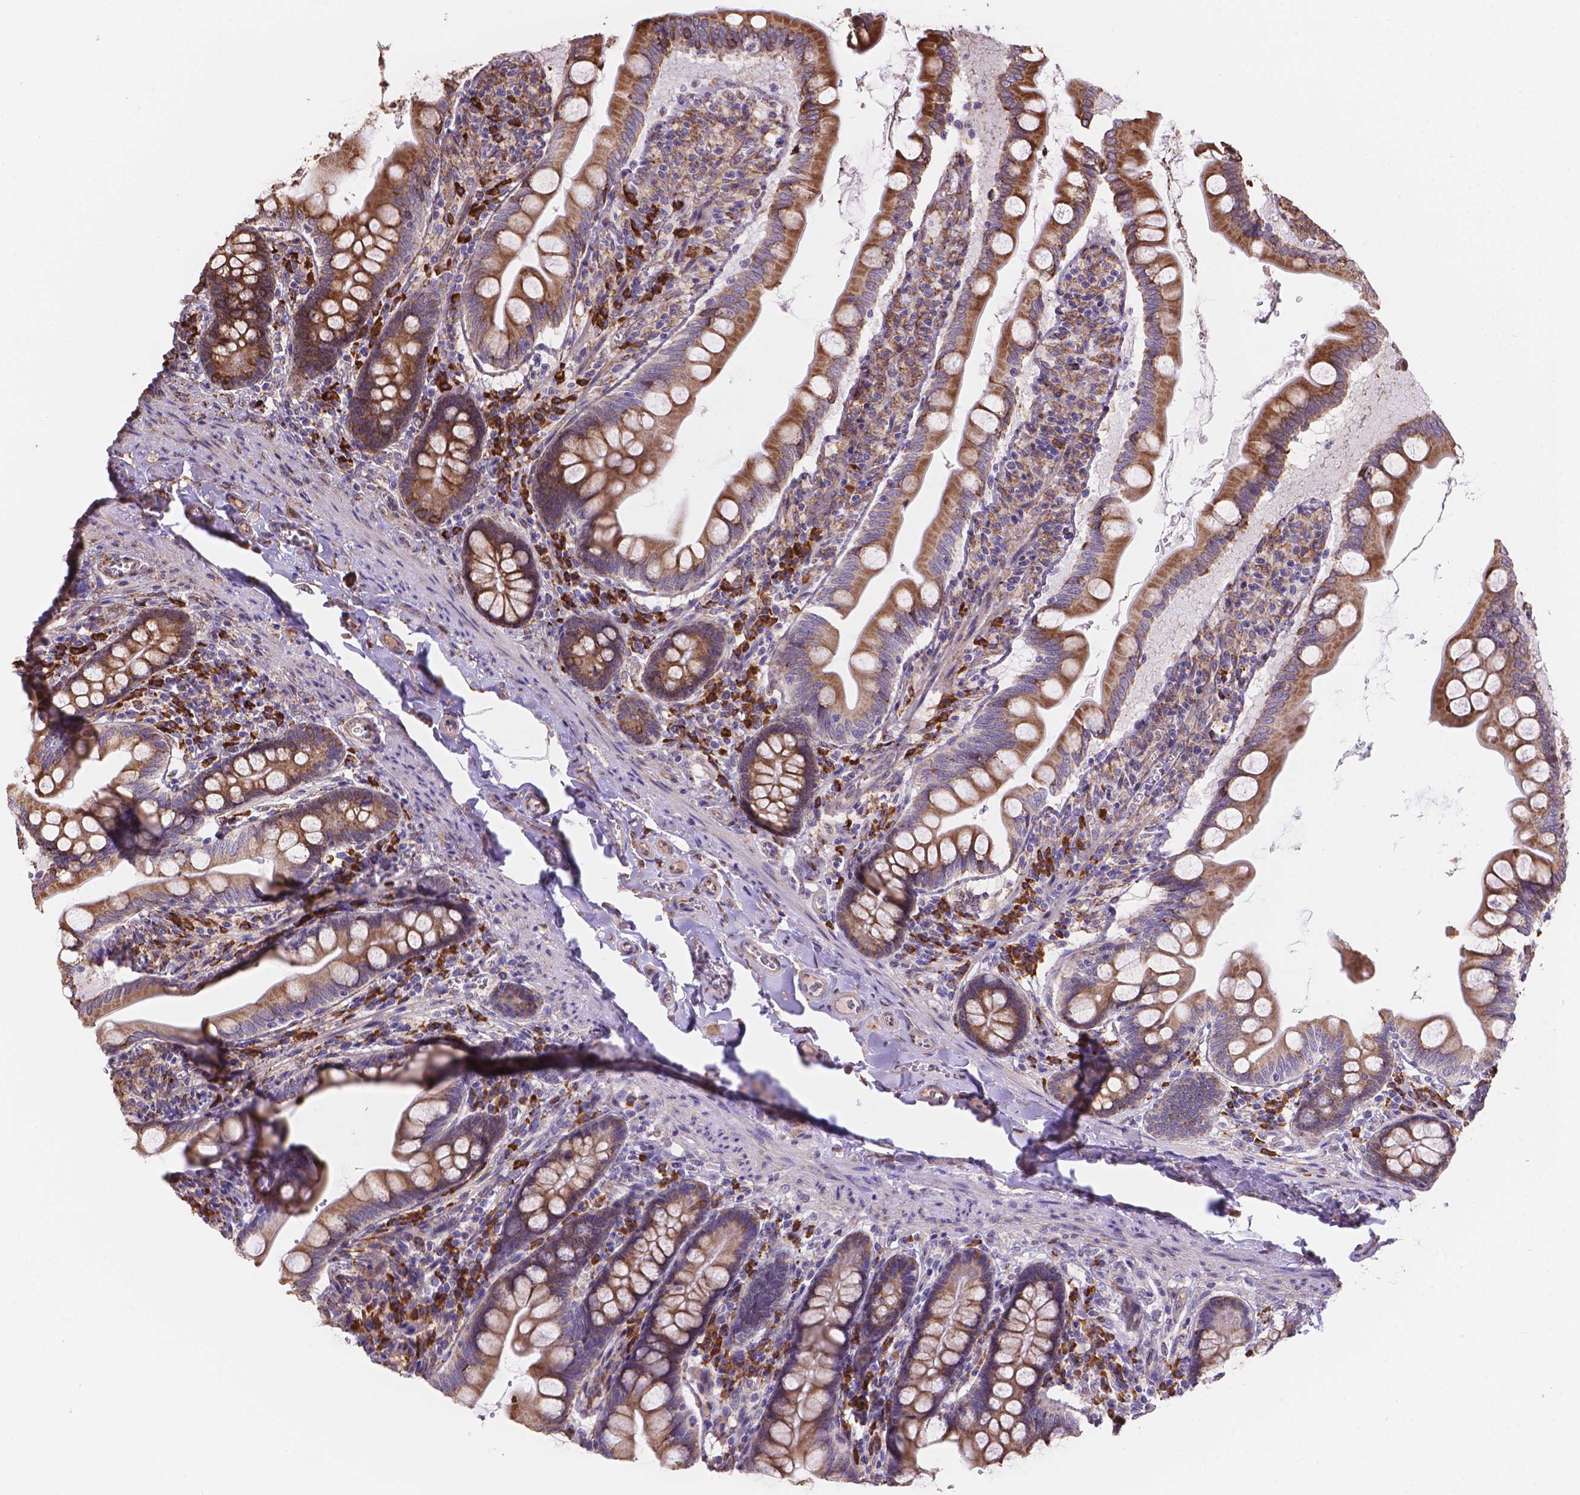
{"staining": {"intensity": "moderate", "quantity": ">75%", "location": "cytoplasmic/membranous"}, "tissue": "small intestine", "cell_type": "Glandular cells", "image_type": "normal", "snomed": [{"axis": "morphology", "description": "Normal tissue, NOS"}, {"axis": "topography", "description": "Small intestine"}], "caption": "Human small intestine stained for a protein (brown) displays moderate cytoplasmic/membranous positive expression in about >75% of glandular cells.", "gene": "IPO11", "patient": {"sex": "female", "age": 56}}